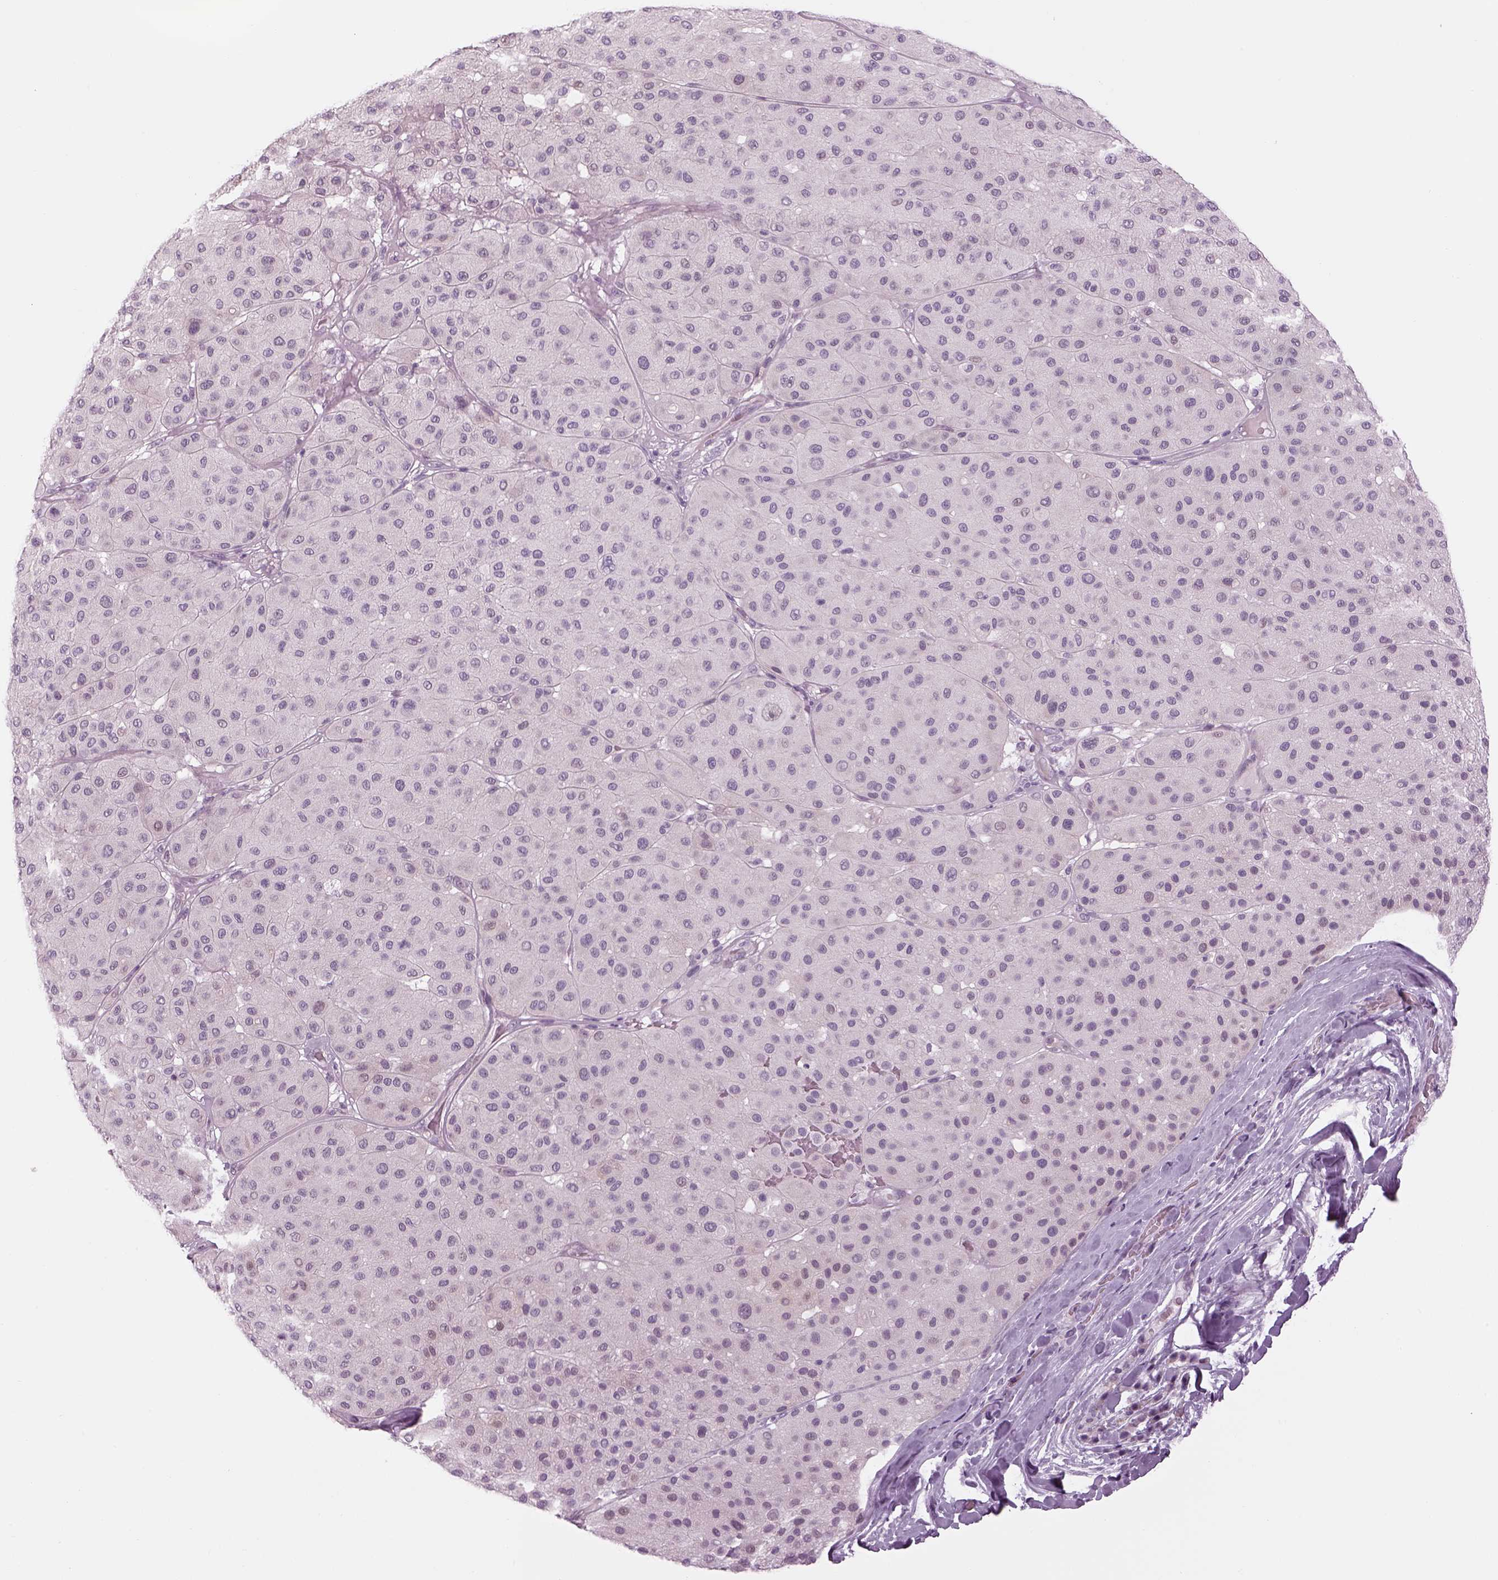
{"staining": {"intensity": "negative", "quantity": "none", "location": "none"}, "tissue": "melanoma", "cell_type": "Tumor cells", "image_type": "cancer", "snomed": [{"axis": "morphology", "description": "Malignant melanoma, Metastatic site"}, {"axis": "topography", "description": "Smooth muscle"}], "caption": "An image of human malignant melanoma (metastatic site) is negative for staining in tumor cells. (Brightfield microscopy of DAB (3,3'-diaminobenzidine) immunohistochemistry (IHC) at high magnification).", "gene": "LRRIQ3", "patient": {"sex": "male", "age": 41}}